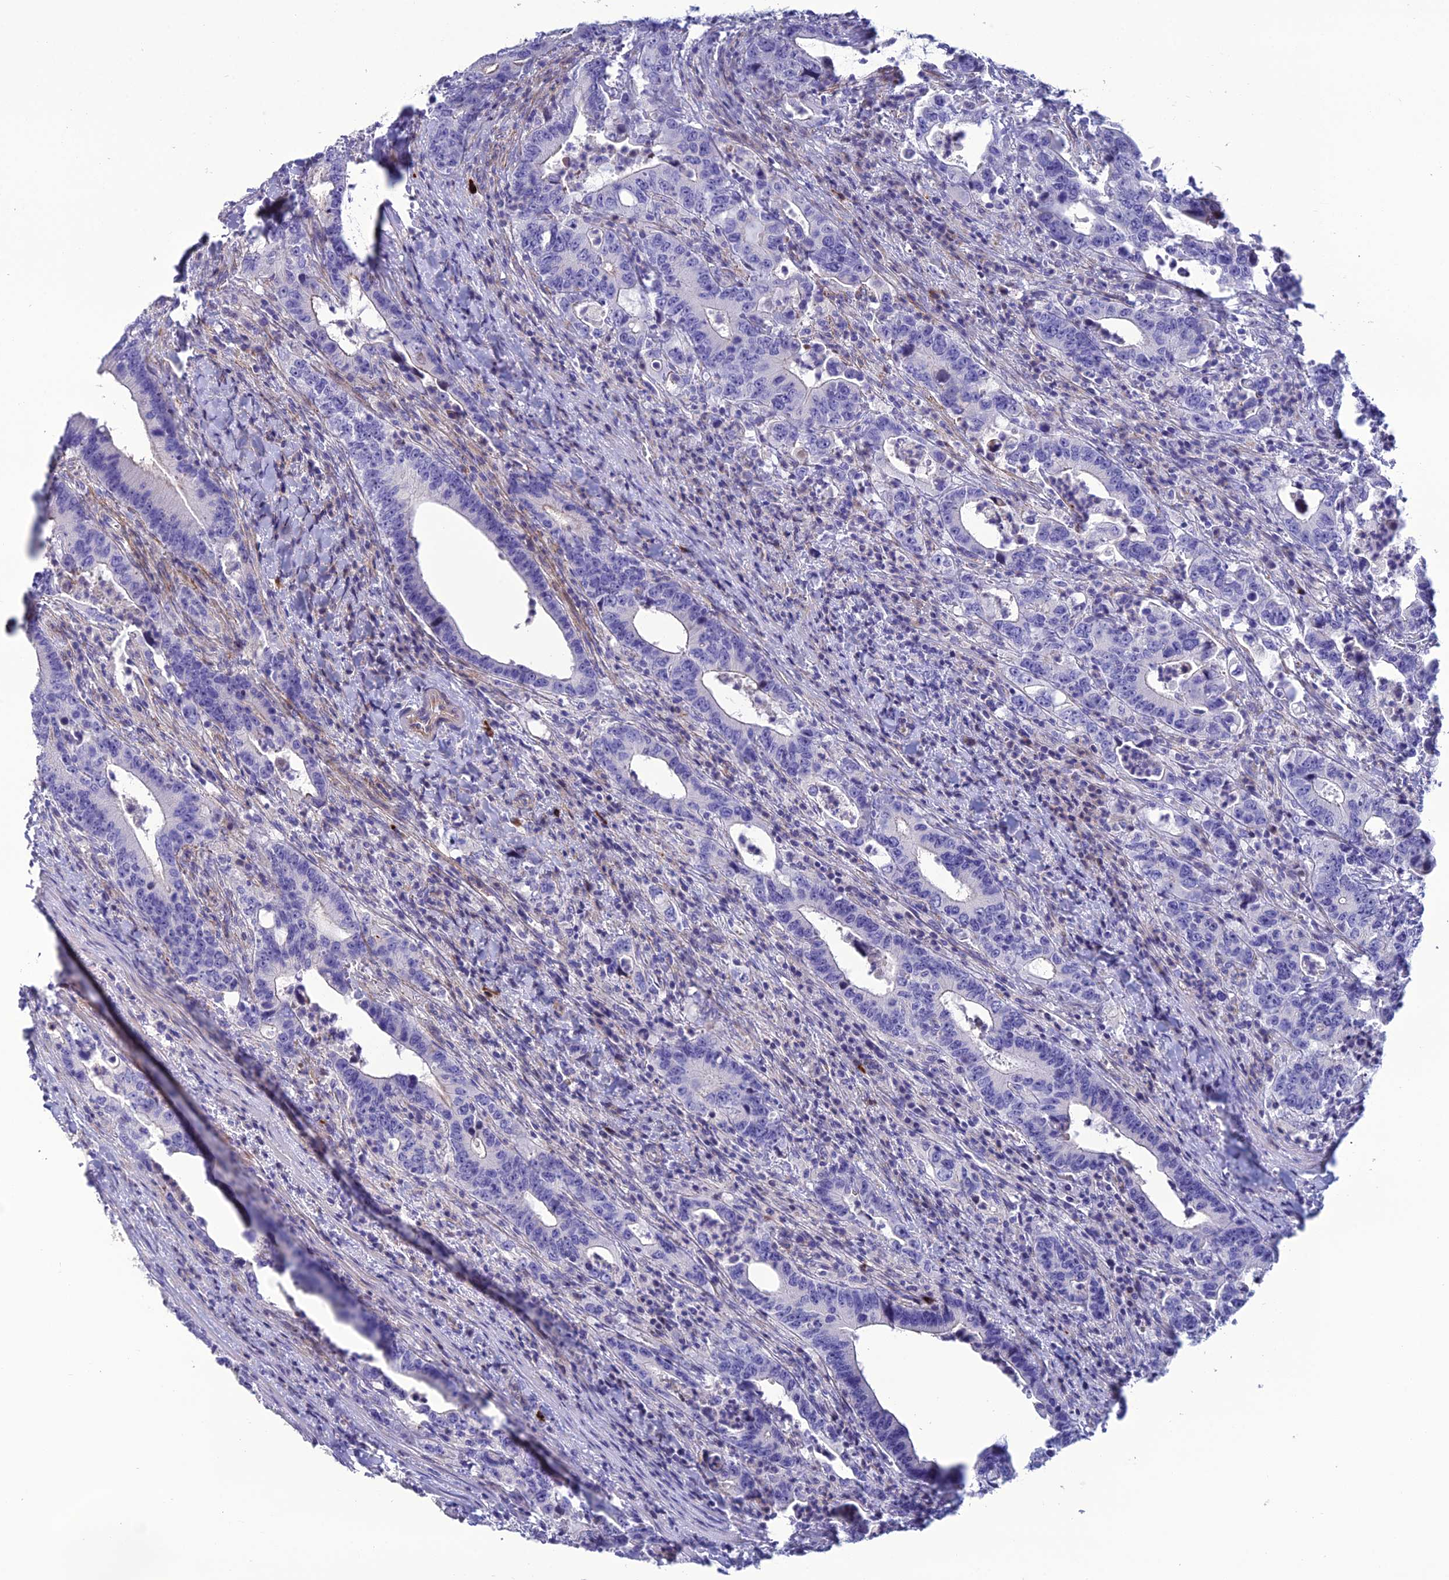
{"staining": {"intensity": "negative", "quantity": "none", "location": "none"}, "tissue": "colorectal cancer", "cell_type": "Tumor cells", "image_type": "cancer", "snomed": [{"axis": "morphology", "description": "Adenocarcinoma, NOS"}, {"axis": "topography", "description": "Colon"}], "caption": "This is an immunohistochemistry (IHC) histopathology image of human colorectal cancer. There is no positivity in tumor cells.", "gene": "OR56B1", "patient": {"sex": "female", "age": 75}}